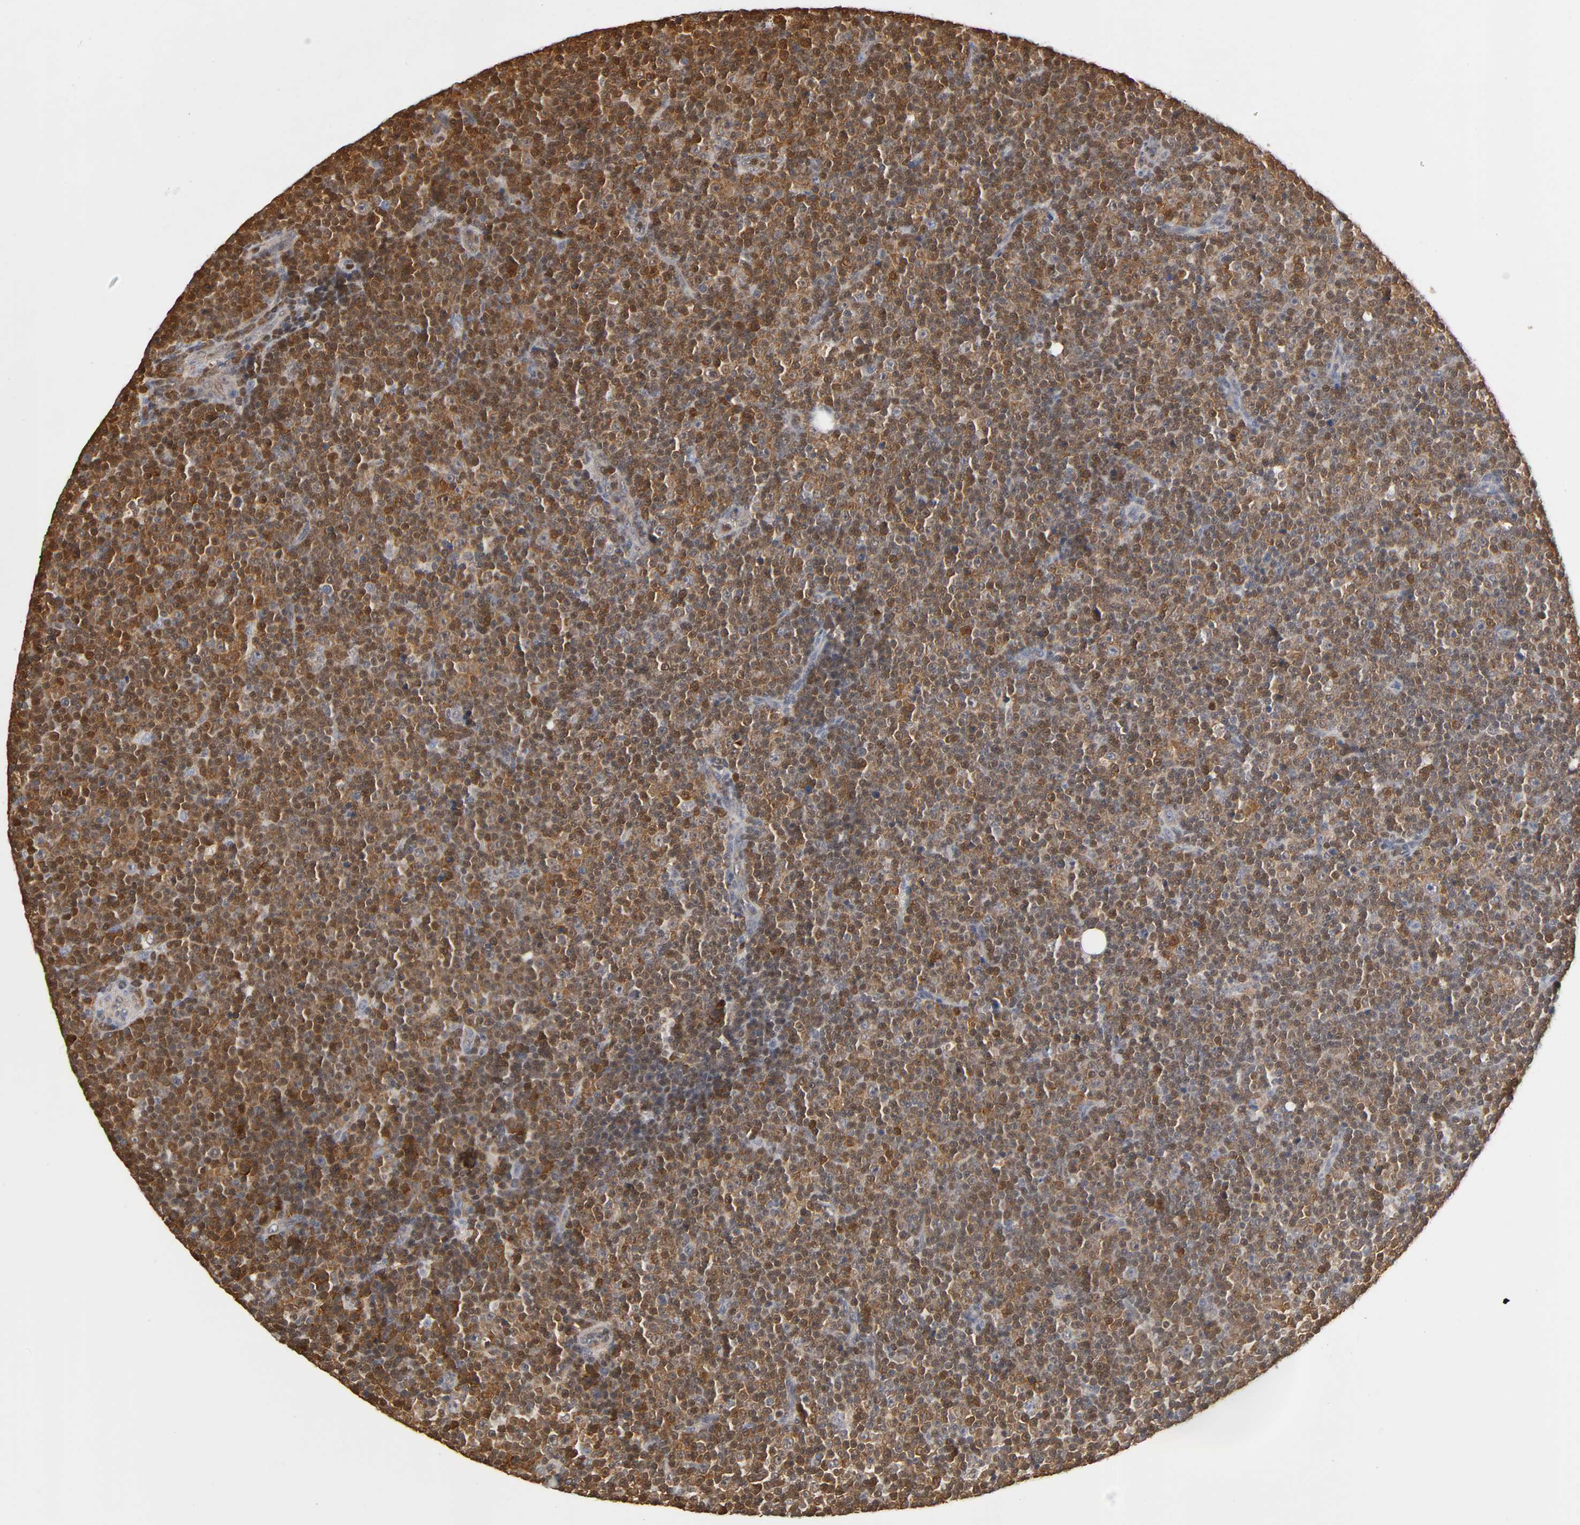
{"staining": {"intensity": "strong", "quantity": ">75%", "location": "cytoplasmic/membranous,nuclear"}, "tissue": "lymphoma", "cell_type": "Tumor cells", "image_type": "cancer", "snomed": [{"axis": "morphology", "description": "Malignant lymphoma, non-Hodgkin's type, Low grade"}, {"axis": "topography", "description": "Lymph node"}], "caption": "This is a micrograph of immunohistochemistry staining of low-grade malignant lymphoma, non-Hodgkin's type, which shows strong positivity in the cytoplasmic/membranous and nuclear of tumor cells.", "gene": "ANXA11", "patient": {"sex": "female", "age": 67}}